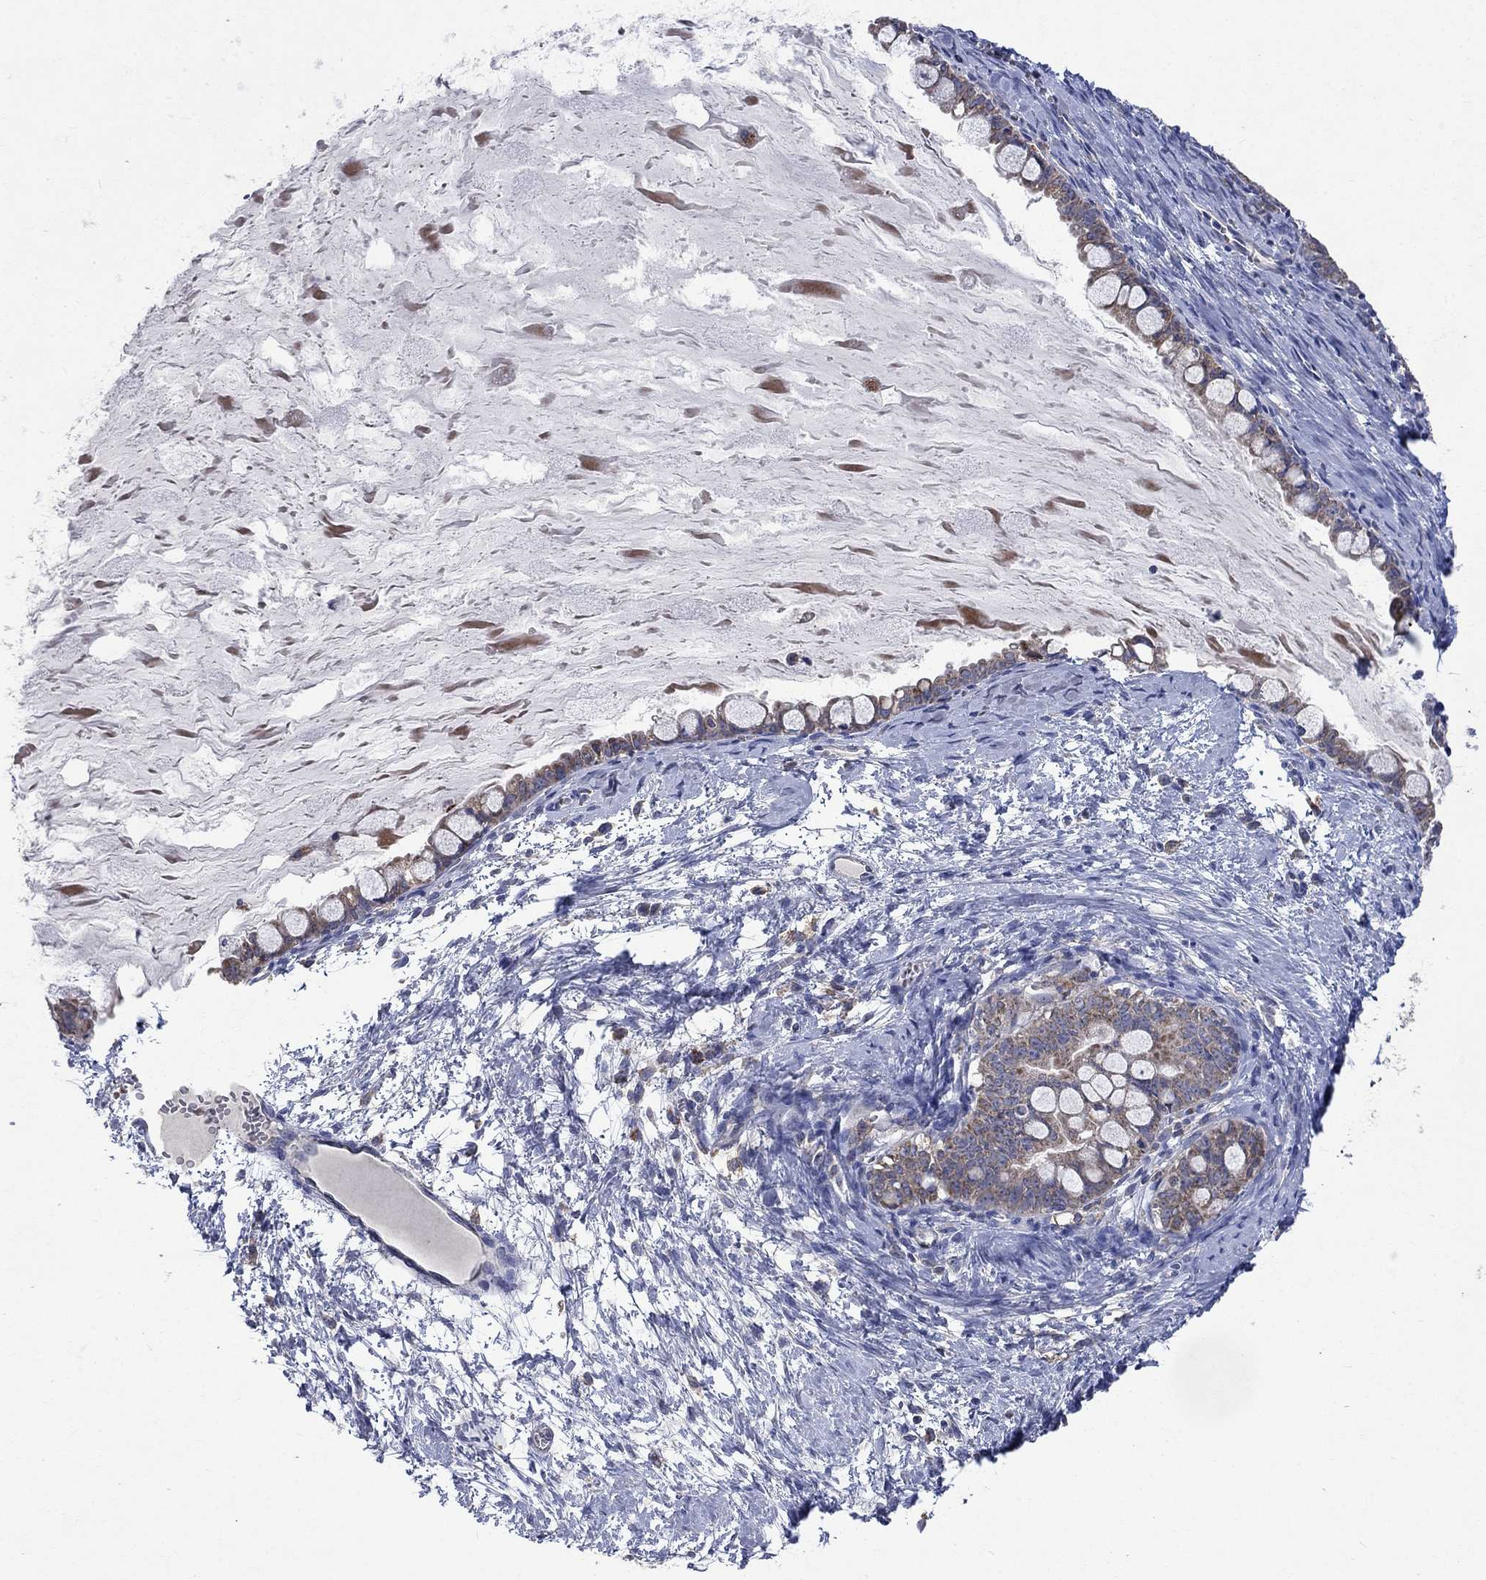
{"staining": {"intensity": "weak", "quantity": "25%-75%", "location": "cytoplasmic/membranous"}, "tissue": "ovarian cancer", "cell_type": "Tumor cells", "image_type": "cancer", "snomed": [{"axis": "morphology", "description": "Cystadenocarcinoma, mucinous, NOS"}, {"axis": "topography", "description": "Ovary"}], "caption": "An IHC micrograph of neoplastic tissue is shown. Protein staining in brown labels weak cytoplasmic/membranous positivity in ovarian cancer within tumor cells.", "gene": "UGT8", "patient": {"sex": "female", "age": 63}}